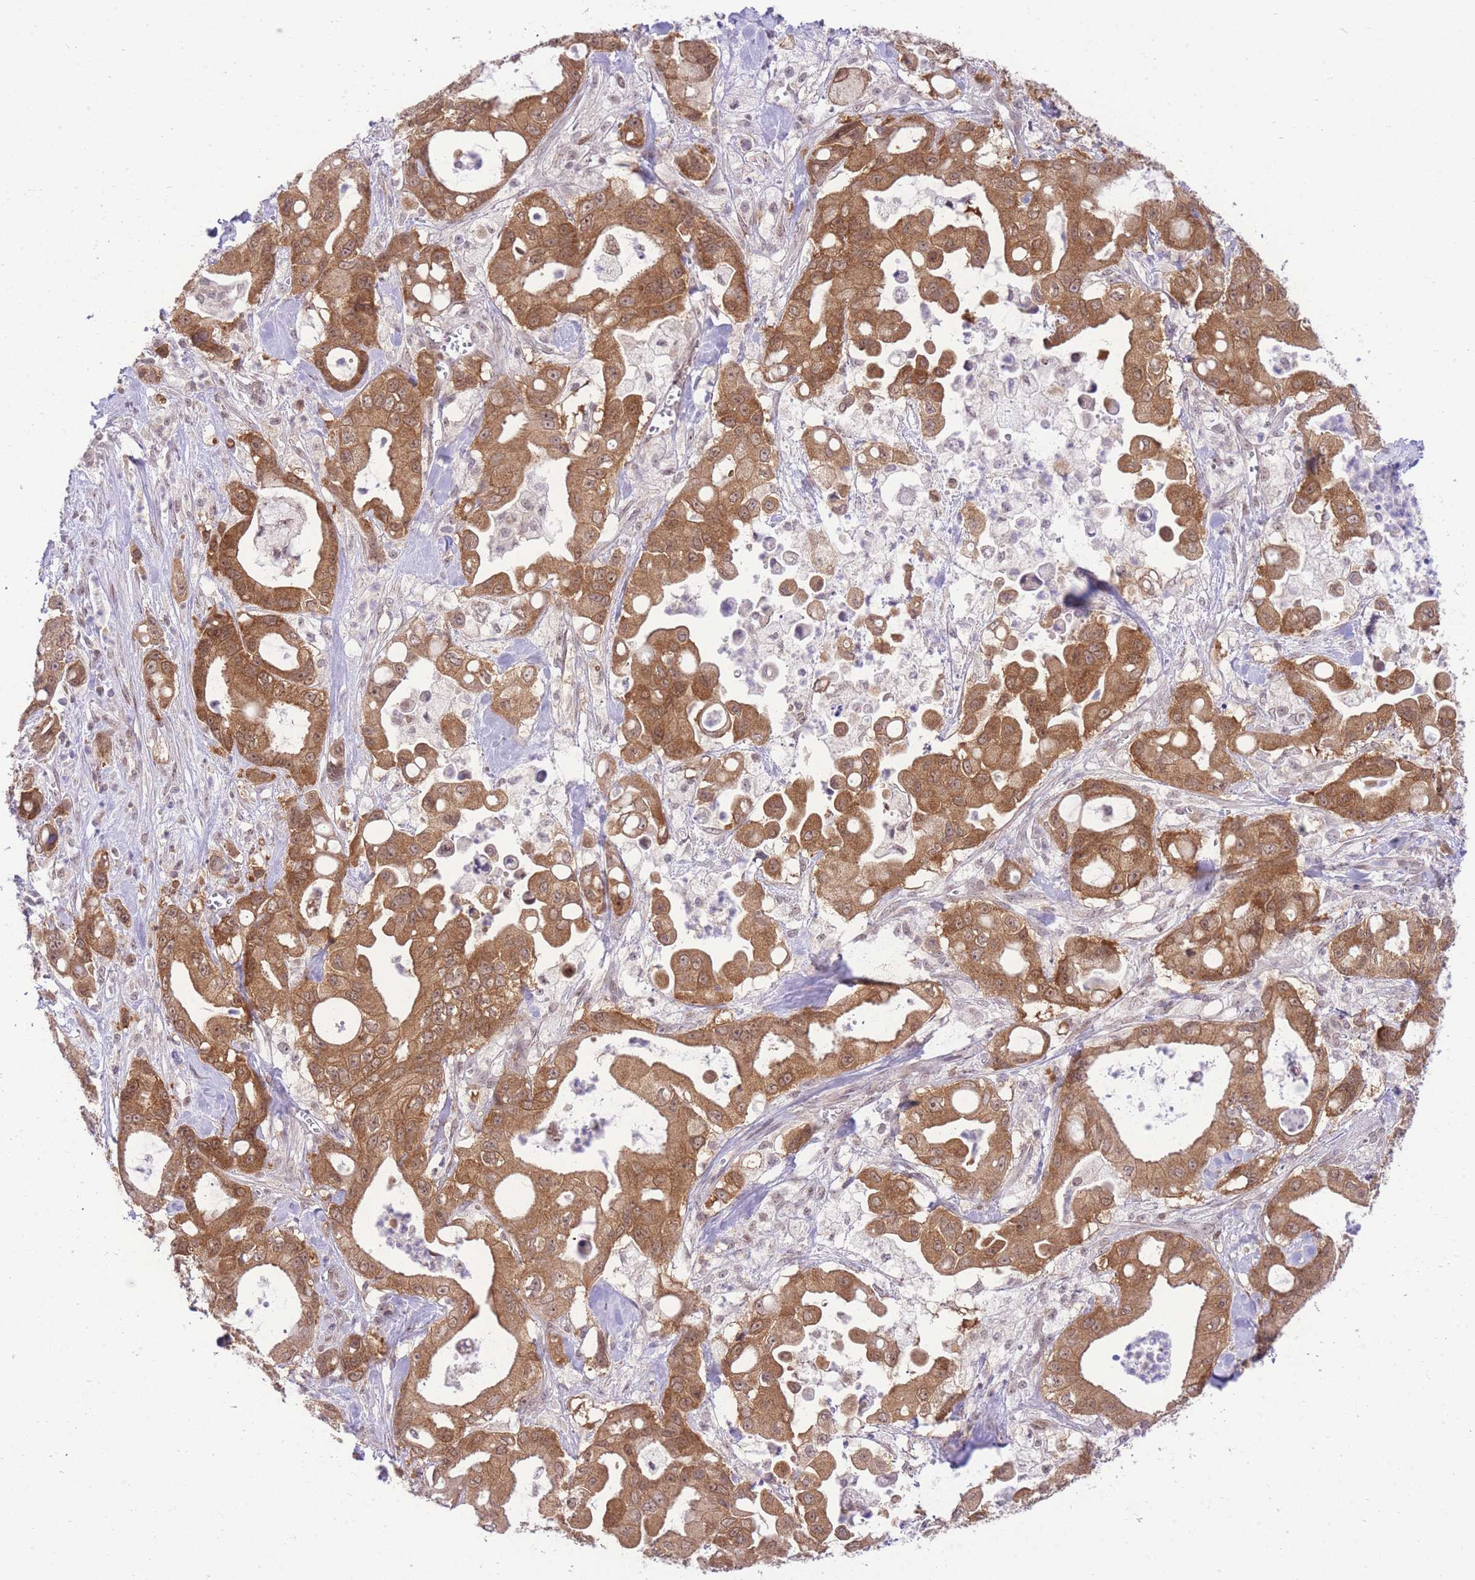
{"staining": {"intensity": "moderate", "quantity": ">75%", "location": "cytoplasmic/membranous,nuclear"}, "tissue": "pancreatic cancer", "cell_type": "Tumor cells", "image_type": "cancer", "snomed": [{"axis": "morphology", "description": "Adenocarcinoma, NOS"}, {"axis": "topography", "description": "Pancreas"}], "caption": "Moderate cytoplasmic/membranous and nuclear protein staining is seen in approximately >75% of tumor cells in adenocarcinoma (pancreatic).", "gene": "STK39", "patient": {"sex": "male", "age": 68}}